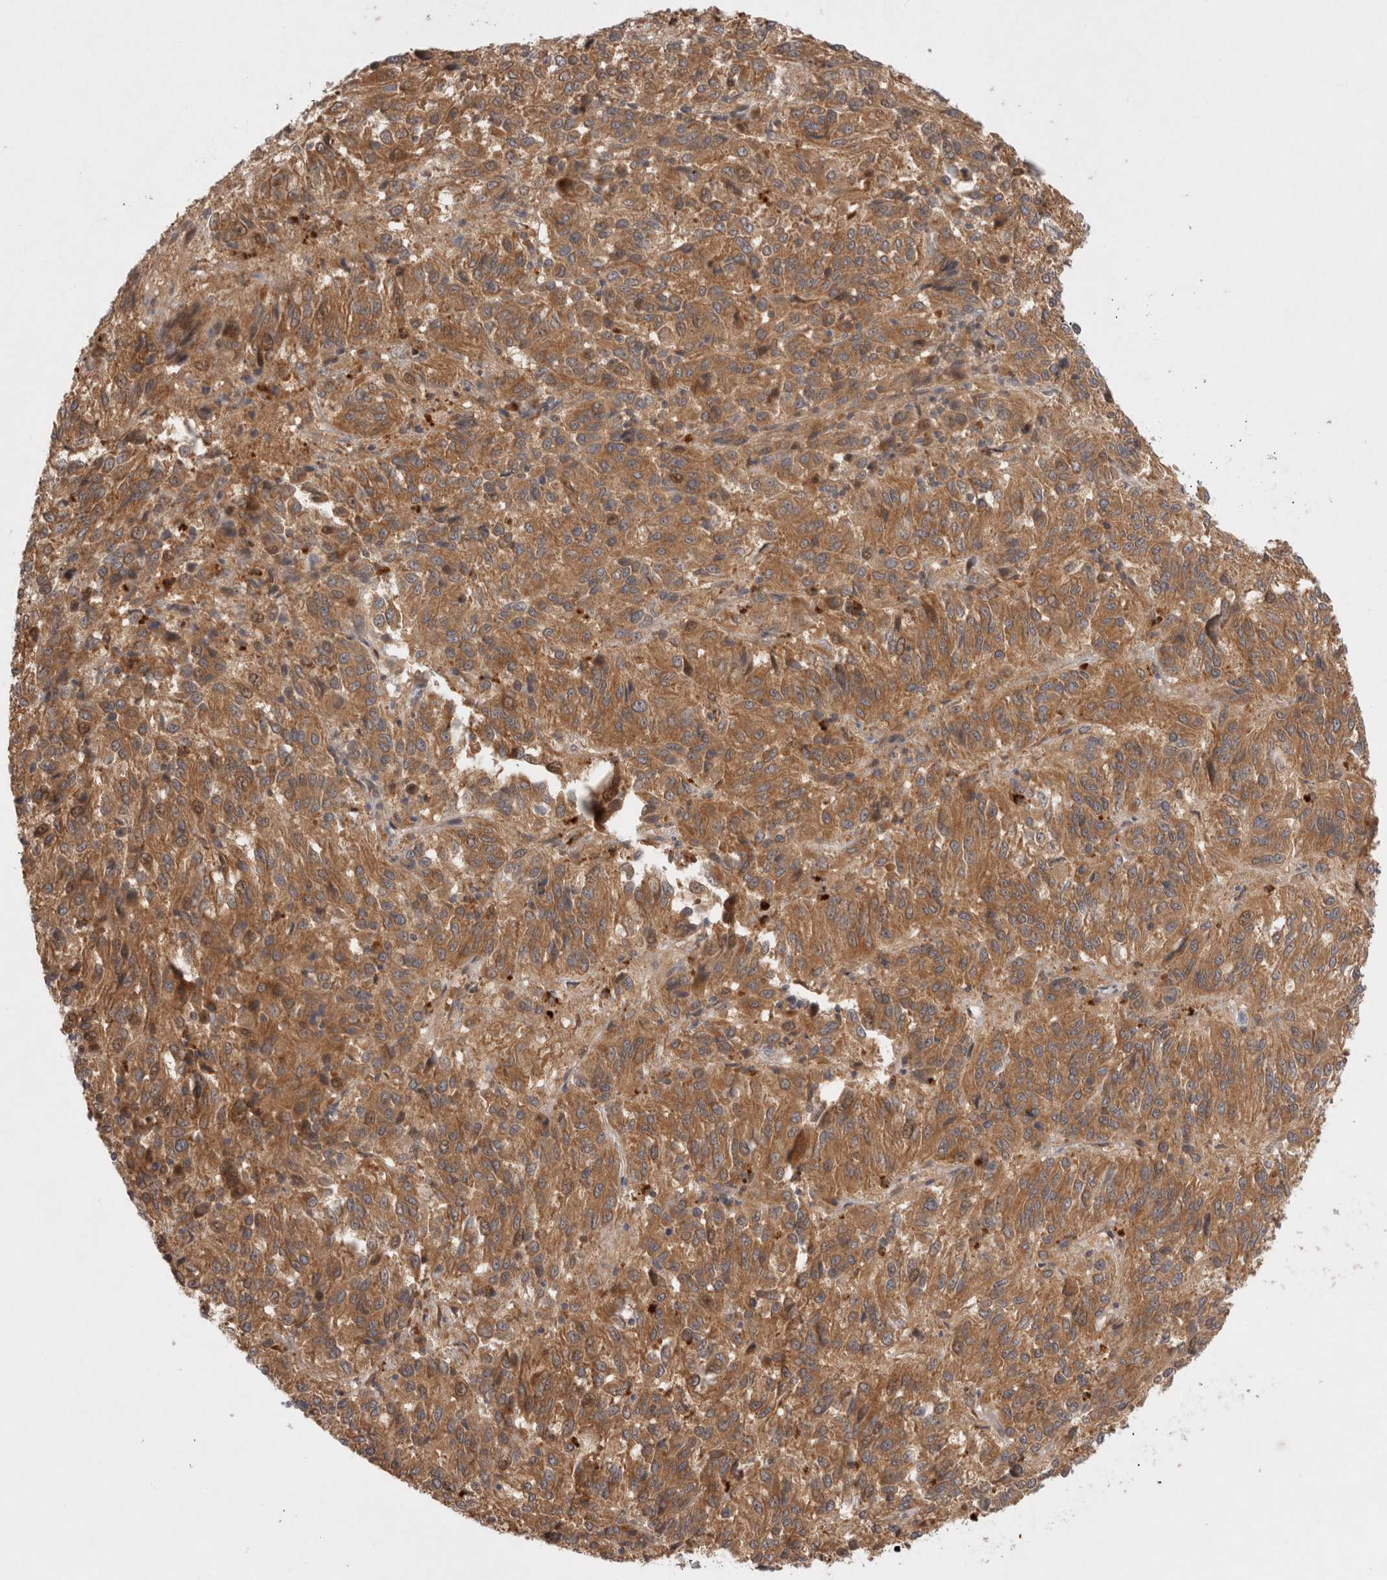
{"staining": {"intensity": "moderate", "quantity": ">75%", "location": "cytoplasmic/membranous"}, "tissue": "melanoma", "cell_type": "Tumor cells", "image_type": "cancer", "snomed": [{"axis": "morphology", "description": "Malignant melanoma, Metastatic site"}, {"axis": "topography", "description": "Lung"}], "caption": "Protein staining displays moderate cytoplasmic/membranous expression in about >75% of tumor cells in malignant melanoma (metastatic site).", "gene": "HTT", "patient": {"sex": "male", "age": 64}}